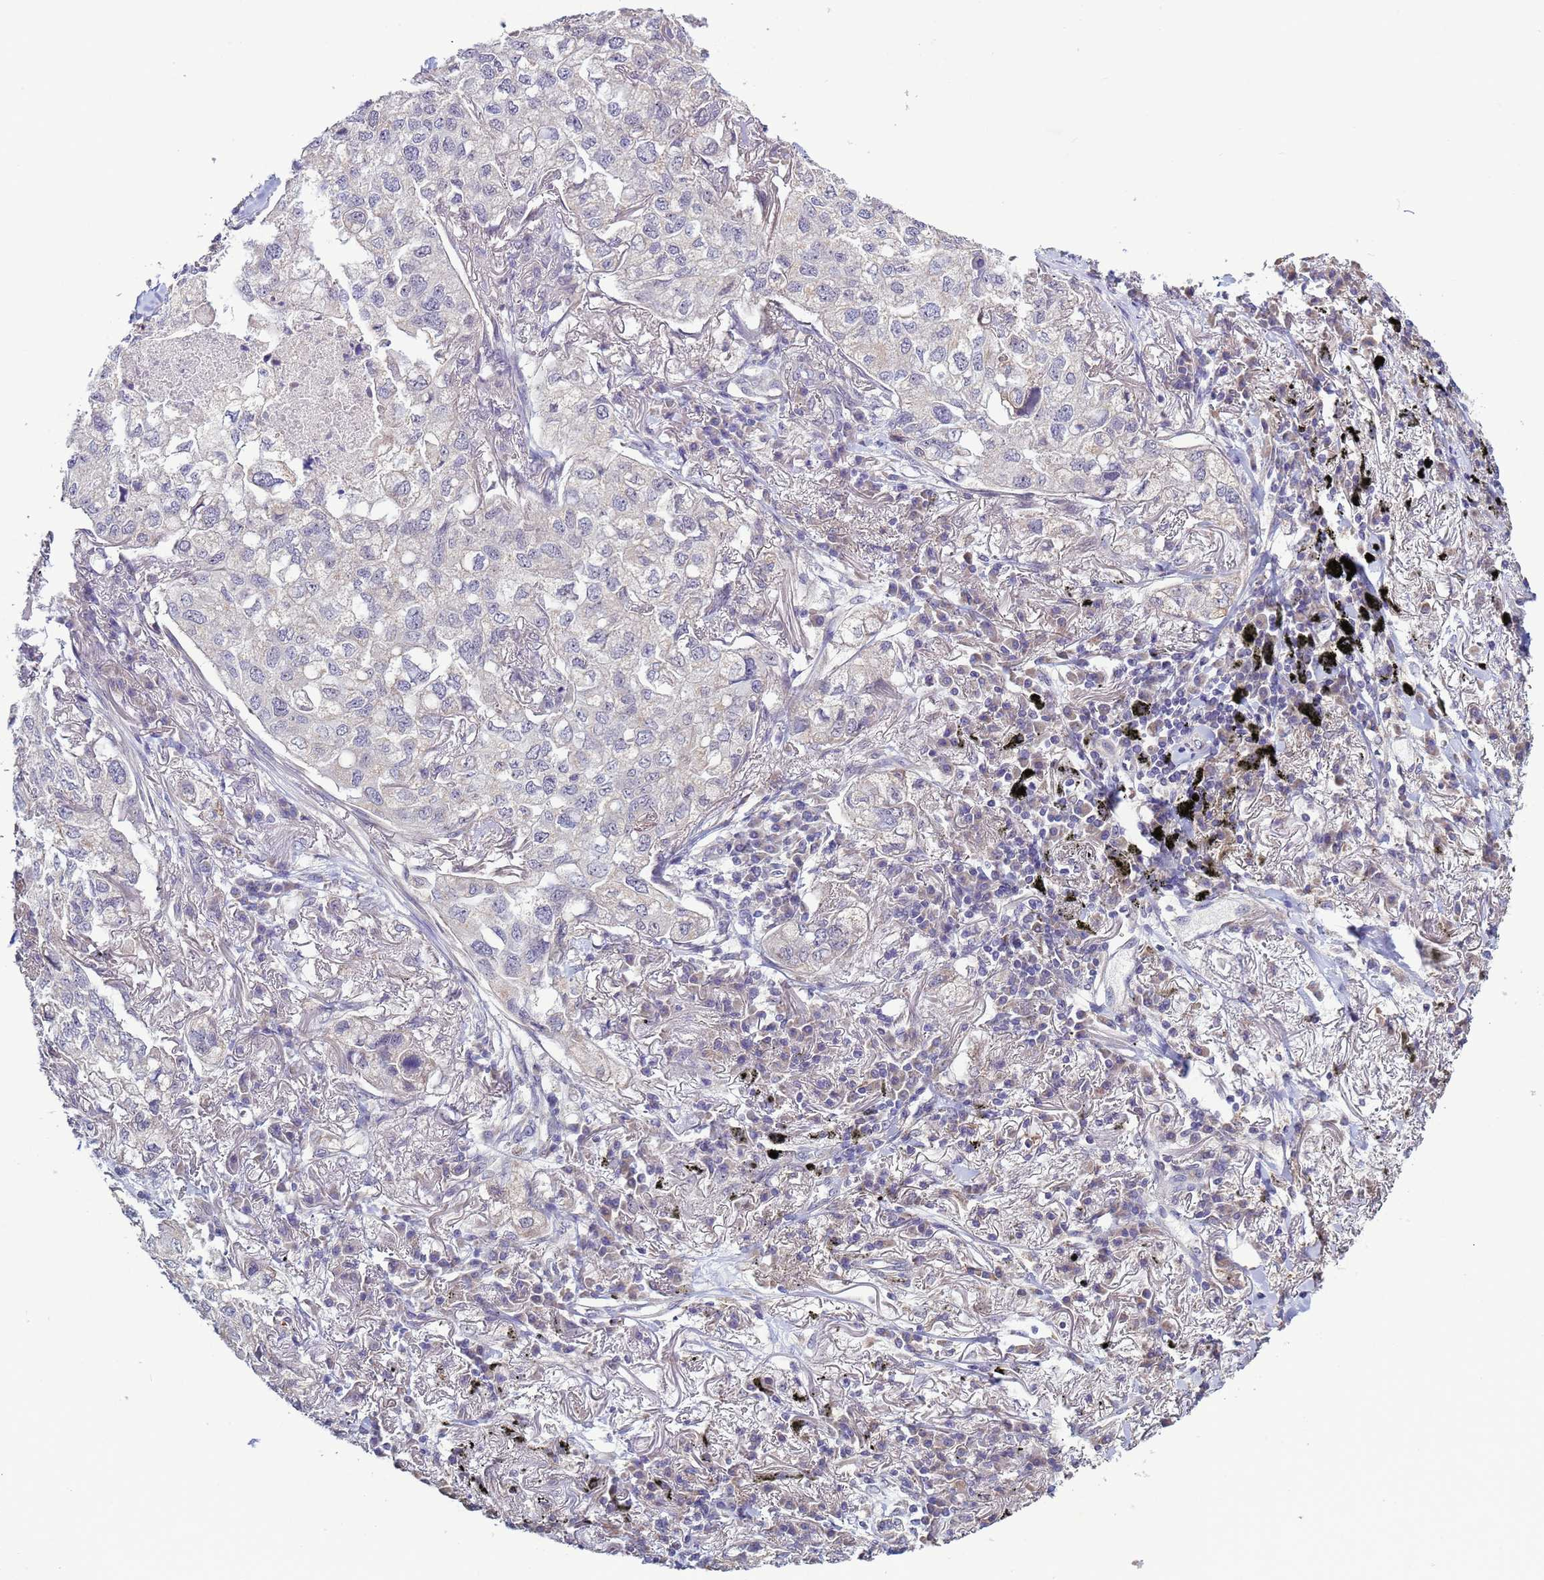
{"staining": {"intensity": "negative", "quantity": "none", "location": "none"}, "tissue": "lung cancer", "cell_type": "Tumor cells", "image_type": "cancer", "snomed": [{"axis": "morphology", "description": "Adenocarcinoma, NOS"}, {"axis": "topography", "description": "Lung"}], "caption": "This is a image of IHC staining of lung cancer (adenocarcinoma), which shows no expression in tumor cells. (Brightfield microscopy of DAB immunohistochemistry (IHC) at high magnification).", "gene": "CLHC1", "patient": {"sex": "male", "age": 65}}